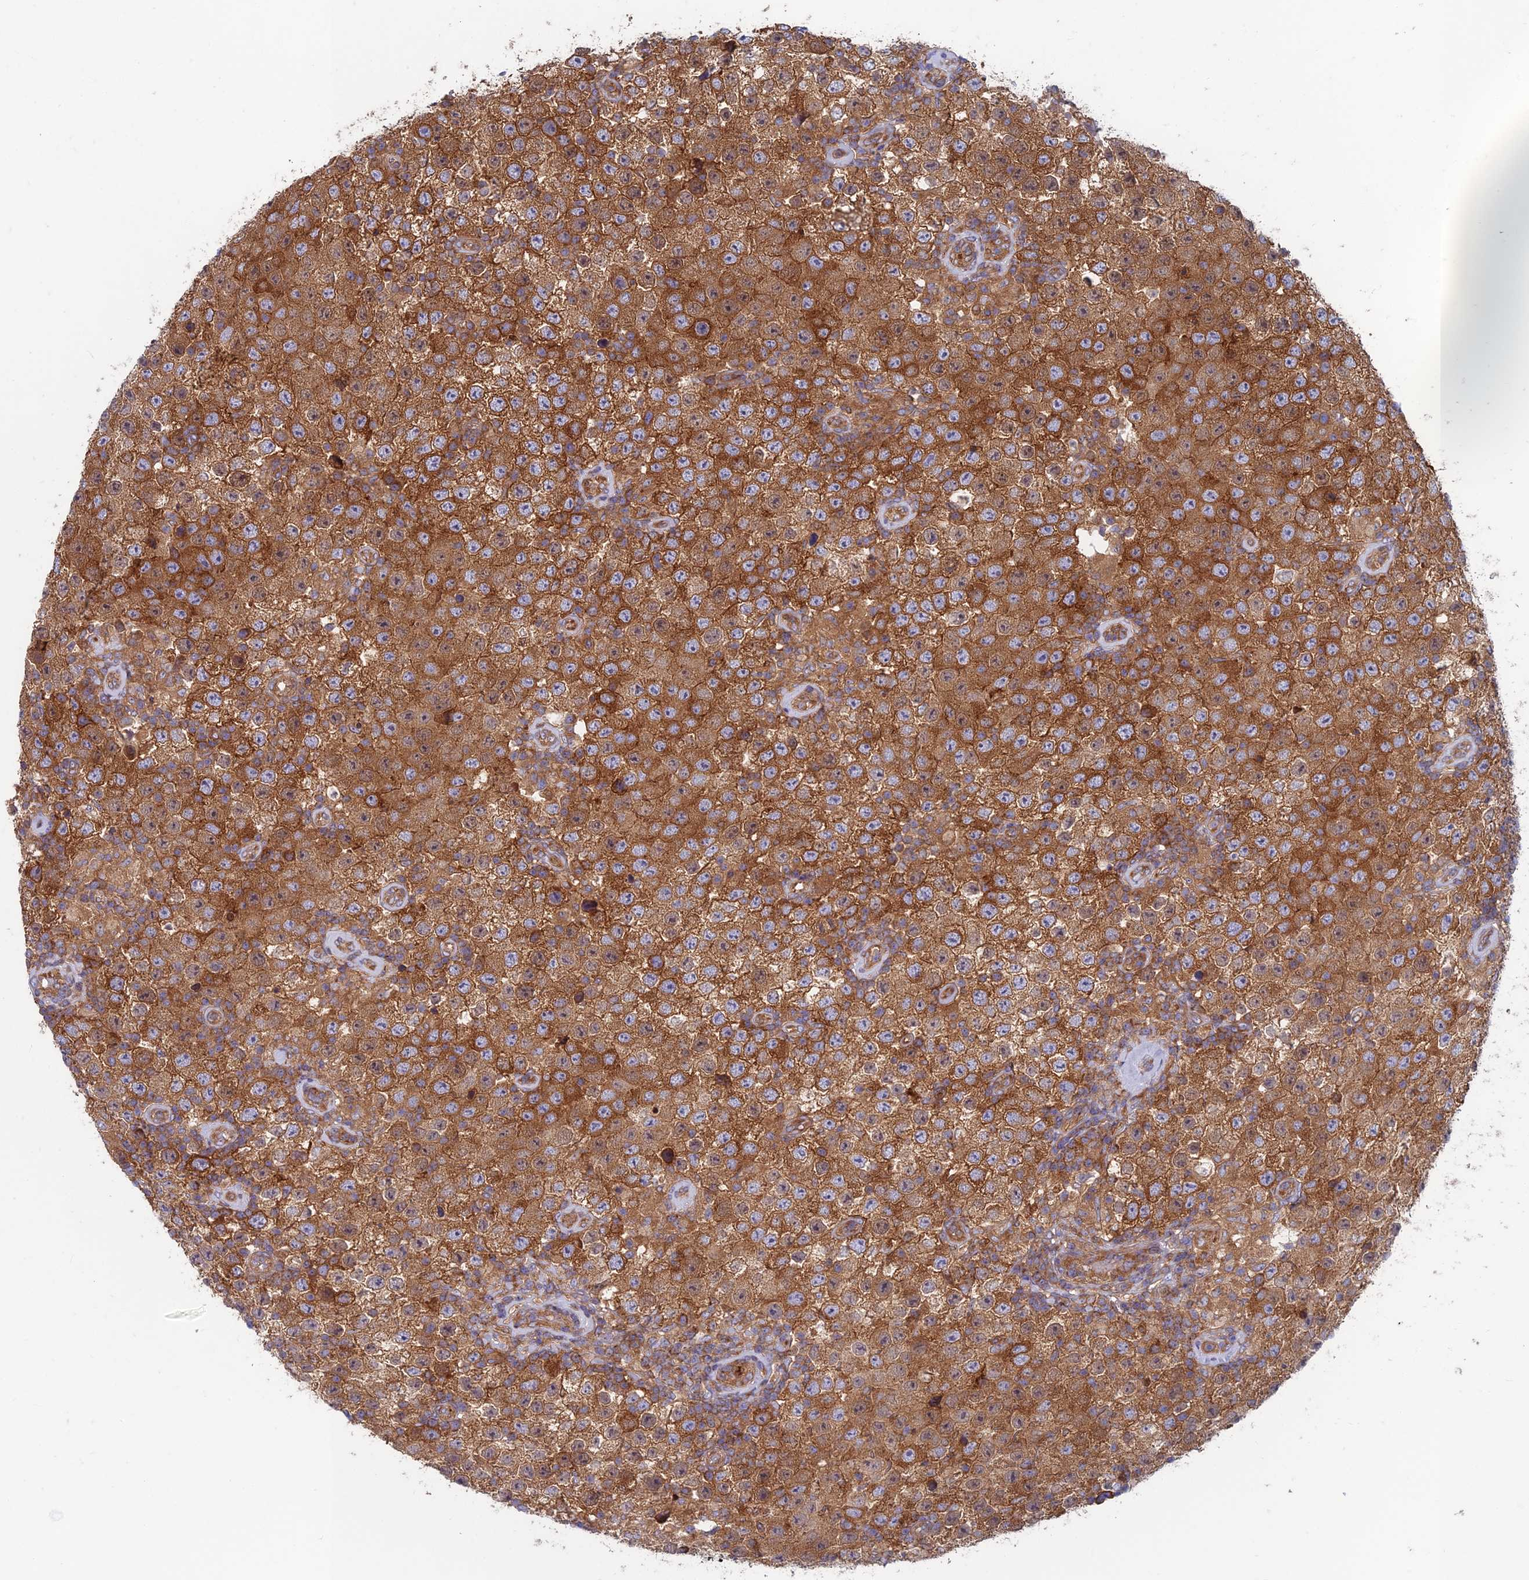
{"staining": {"intensity": "moderate", "quantity": ">75%", "location": "cytoplasmic/membranous"}, "tissue": "testis cancer", "cell_type": "Tumor cells", "image_type": "cancer", "snomed": [{"axis": "morphology", "description": "Normal tissue, NOS"}, {"axis": "morphology", "description": "Urothelial carcinoma, High grade"}, {"axis": "morphology", "description": "Seminoma, NOS"}, {"axis": "morphology", "description": "Carcinoma, Embryonal, NOS"}, {"axis": "topography", "description": "Urinary bladder"}, {"axis": "topography", "description": "Testis"}], "caption": "IHC staining of testis cancer, which demonstrates medium levels of moderate cytoplasmic/membranous expression in about >75% of tumor cells indicating moderate cytoplasmic/membranous protein staining. The staining was performed using DAB (3,3'-diaminobenzidine) (brown) for protein detection and nuclei were counterstained in hematoxylin (blue).", "gene": "DNM1L", "patient": {"sex": "male", "age": 41}}